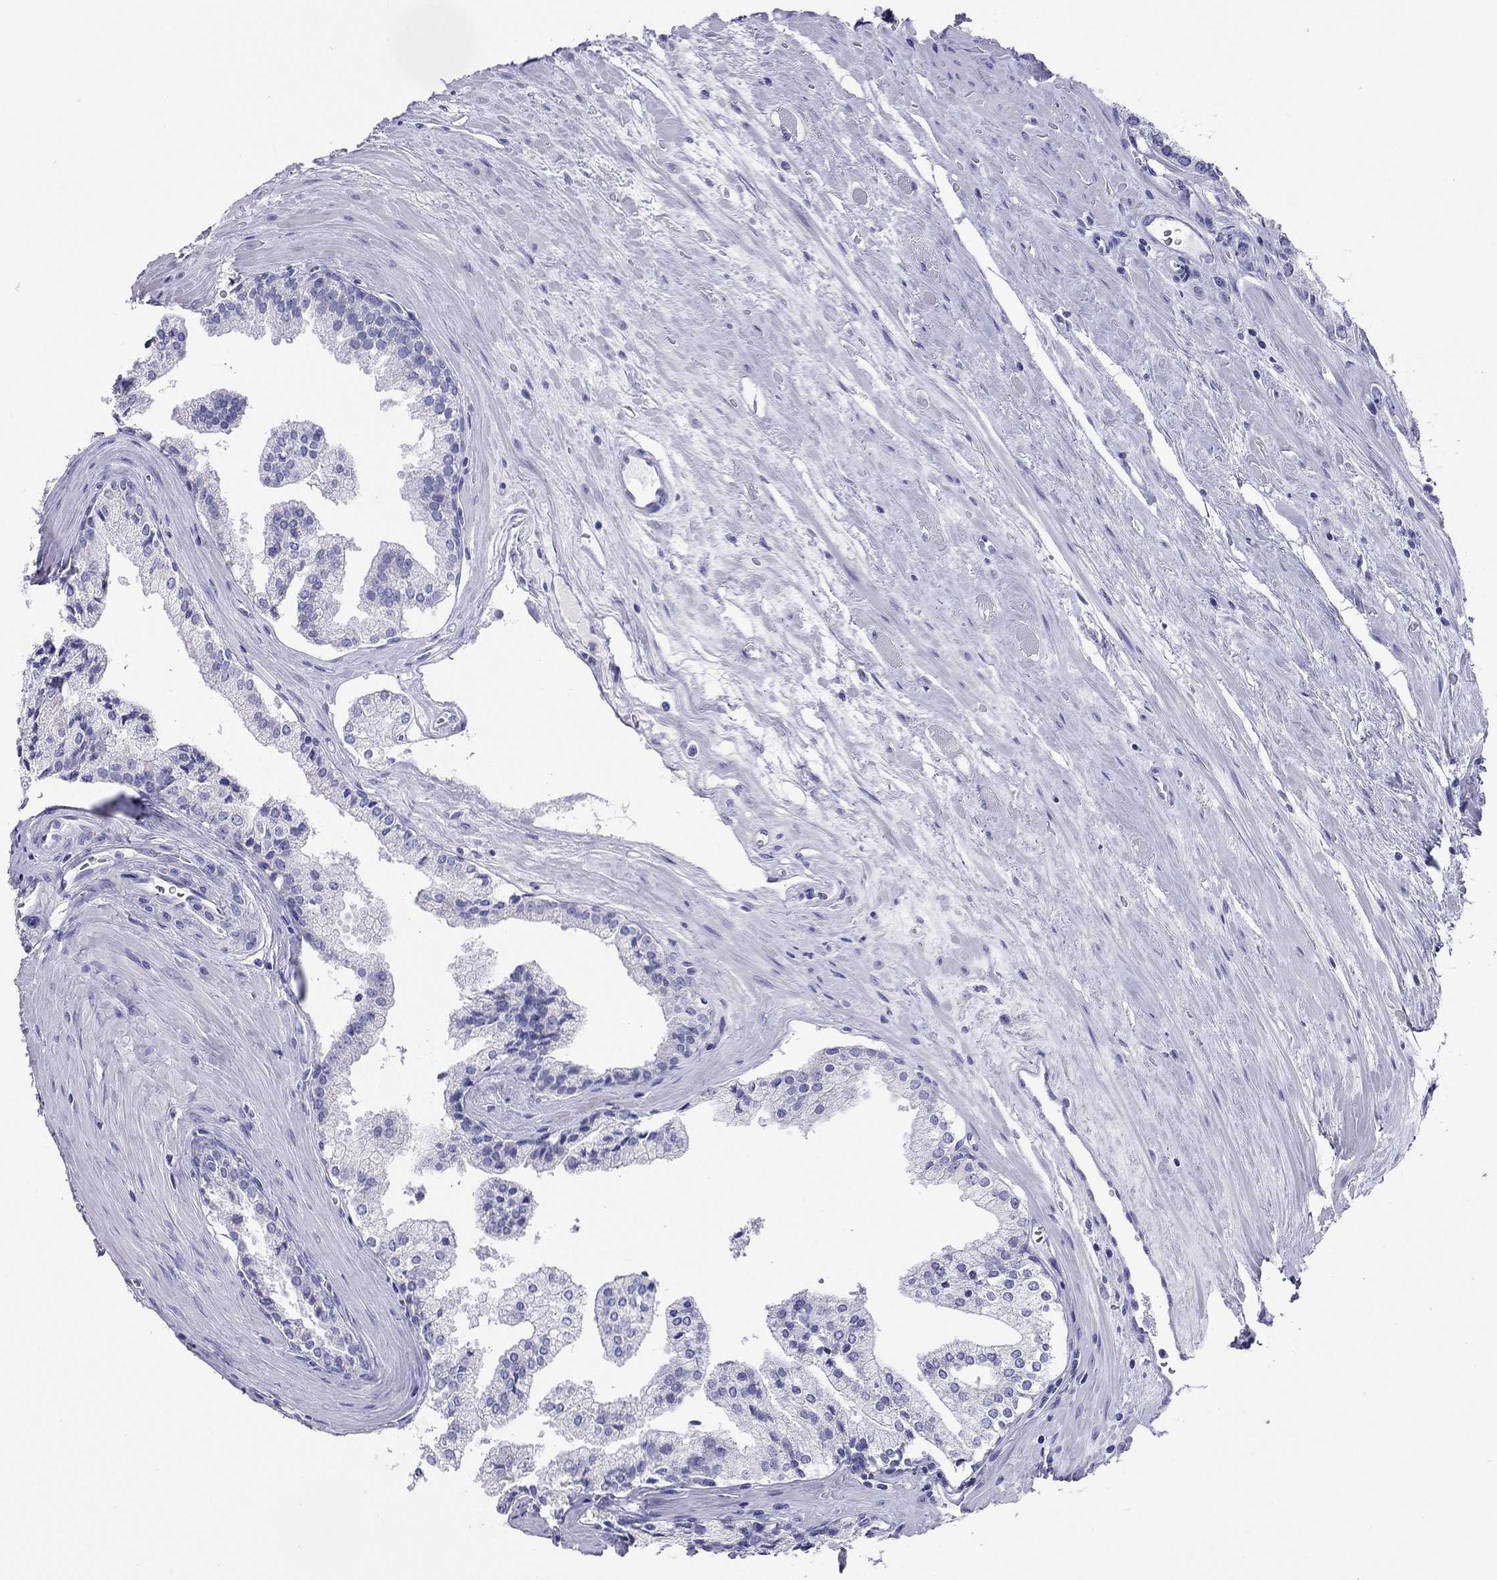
{"staining": {"intensity": "negative", "quantity": "none", "location": "none"}, "tissue": "prostate cancer", "cell_type": "Tumor cells", "image_type": "cancer", "snomed": [{"axis": "morphology", "description": "Adenocarcinoma, NOS"}, {"axis": "topography", "description": "Prostate"}], "caption": "Immunohistochemical staining of prostate cancer (adenocarcinoma) reveals no significant staining in tumor cells.", "gene": "DPY19L2", "patient": {"sex": "male", "age": 72}}